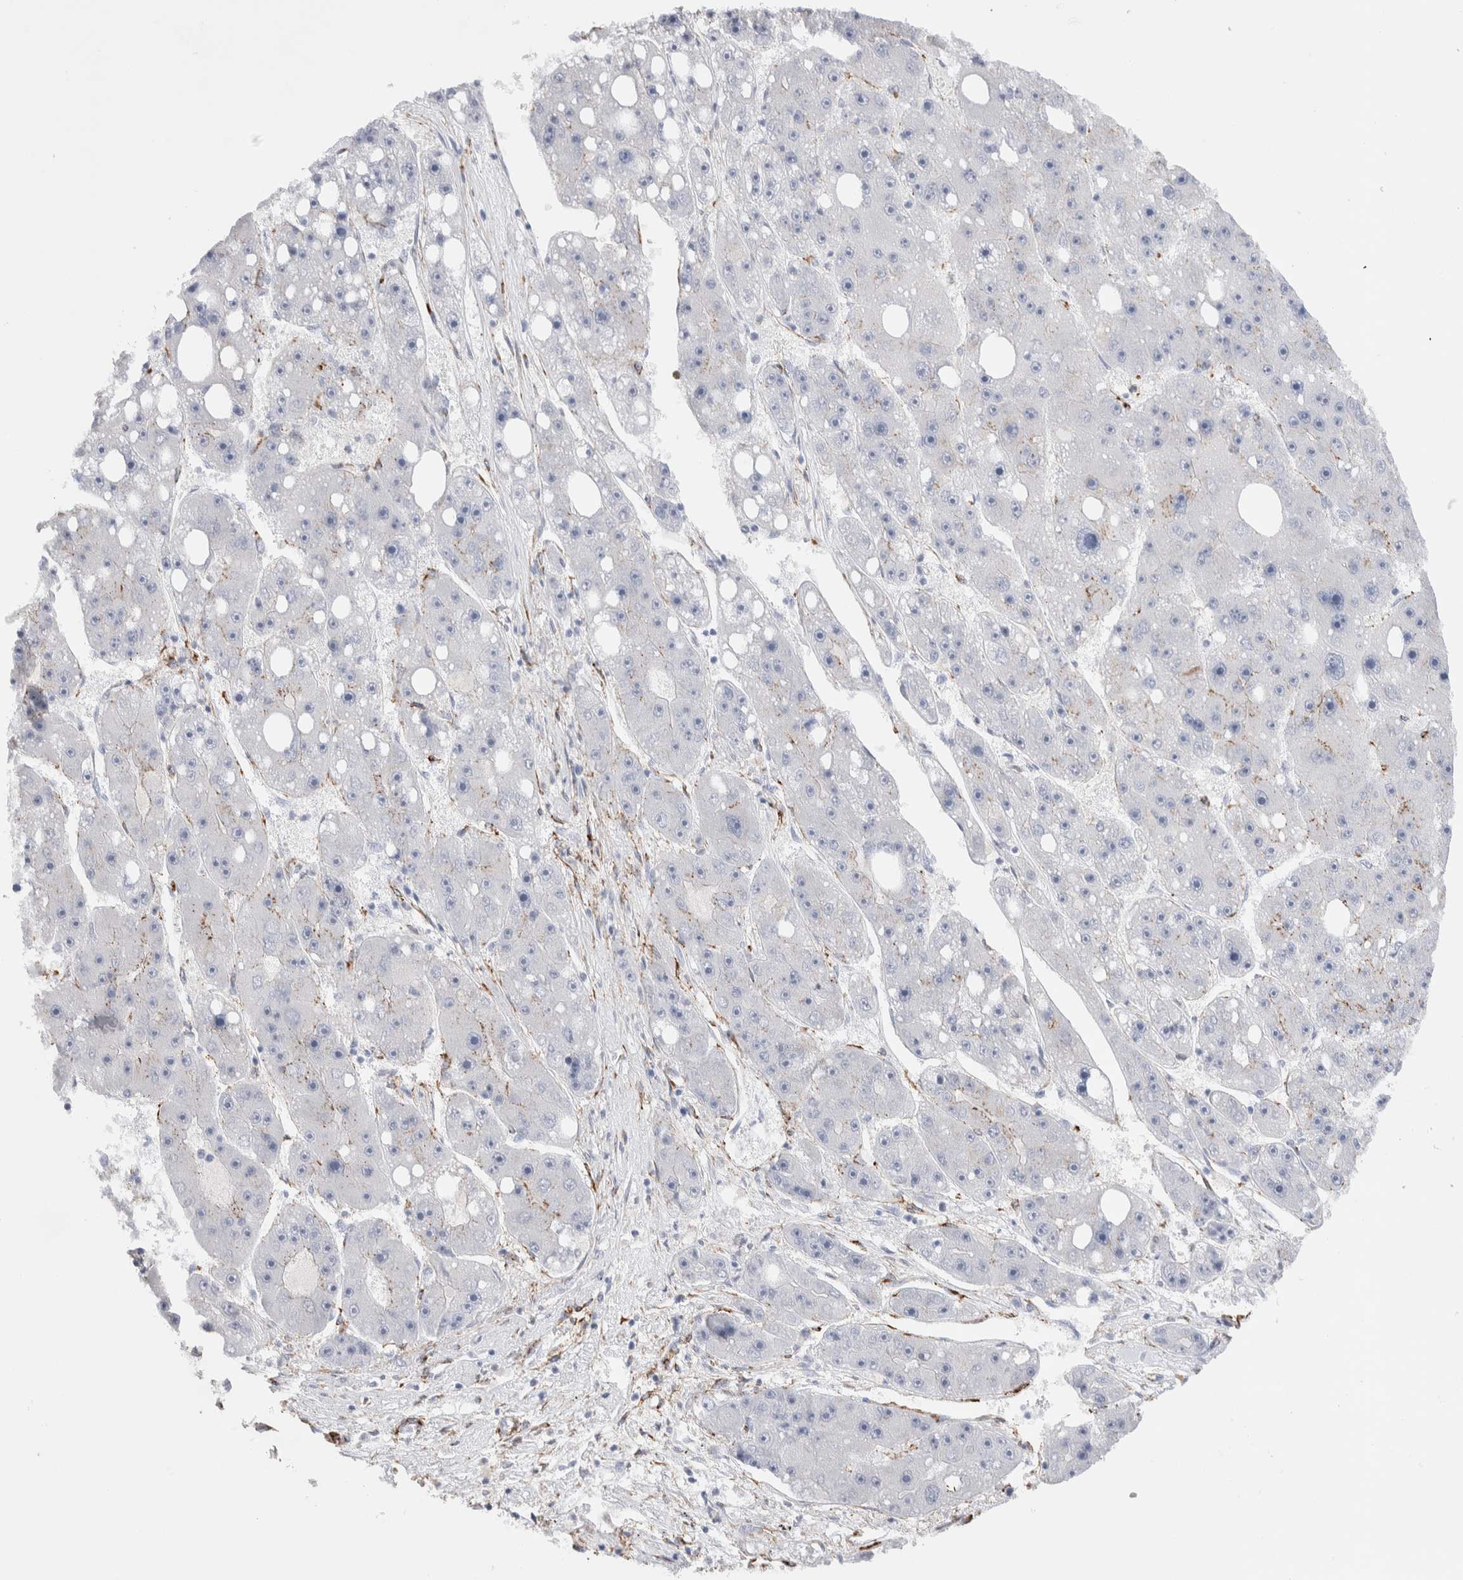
{"staining": {"intensity": "negative", "quantity": "none", "location": "none"}, "tissue": "liver cancer", "cell_type": "Tumor cells", "image_type": "cancer", "snomed": [{"axis": "morphology", "description": "Carcinoma, Hepatocellular, NOS"}, {"axis": "topography", "description": "Liver"}], "caption": "A histopathology image of human liver cancer is negative for staining in tumor cells. (DAB (3,3'-diaminobenzidine) immunohistochemistry, high magnification).", "gene": "SEPTIN4", "patient": {"sex": "female", "age": 61}}